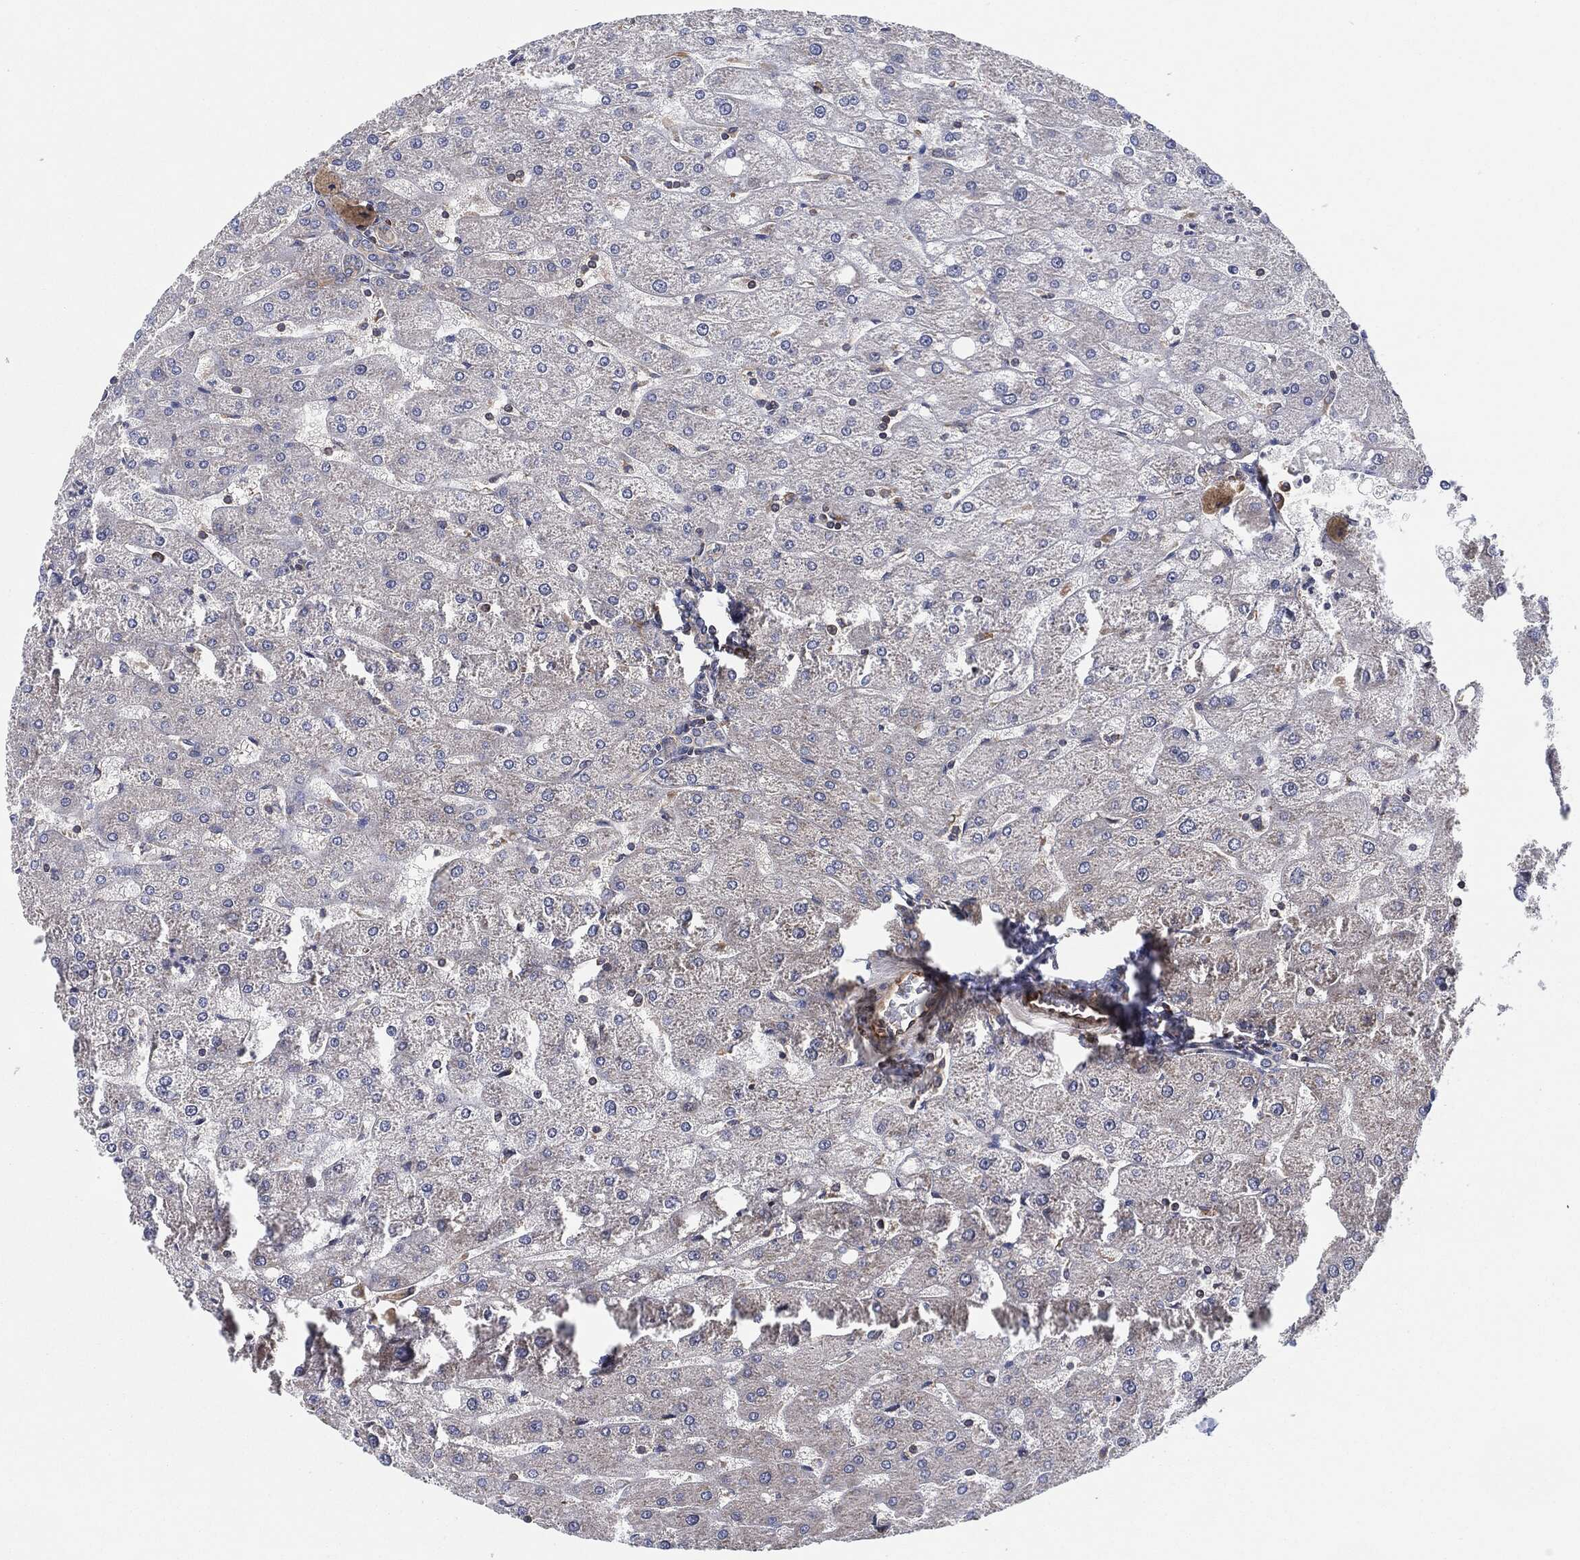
{"staining": {"intensity": "negative", "quantity": "none", "location": "none"}, "tissue": "liver", "cell_type": "Cholangiocytes", "image_type": "normal", "snomed": [{"axis": "morphology", "description": "Normal tissue, NOS"}, {"axis": "topography", "description": "Liver"}], "caption": "Immunohistochemical staining of unremarkable human liver displays no significant expression in cholangiocytes.", "gene": "EIF2S2", "patient": {"sex": "male", "age": 67}}